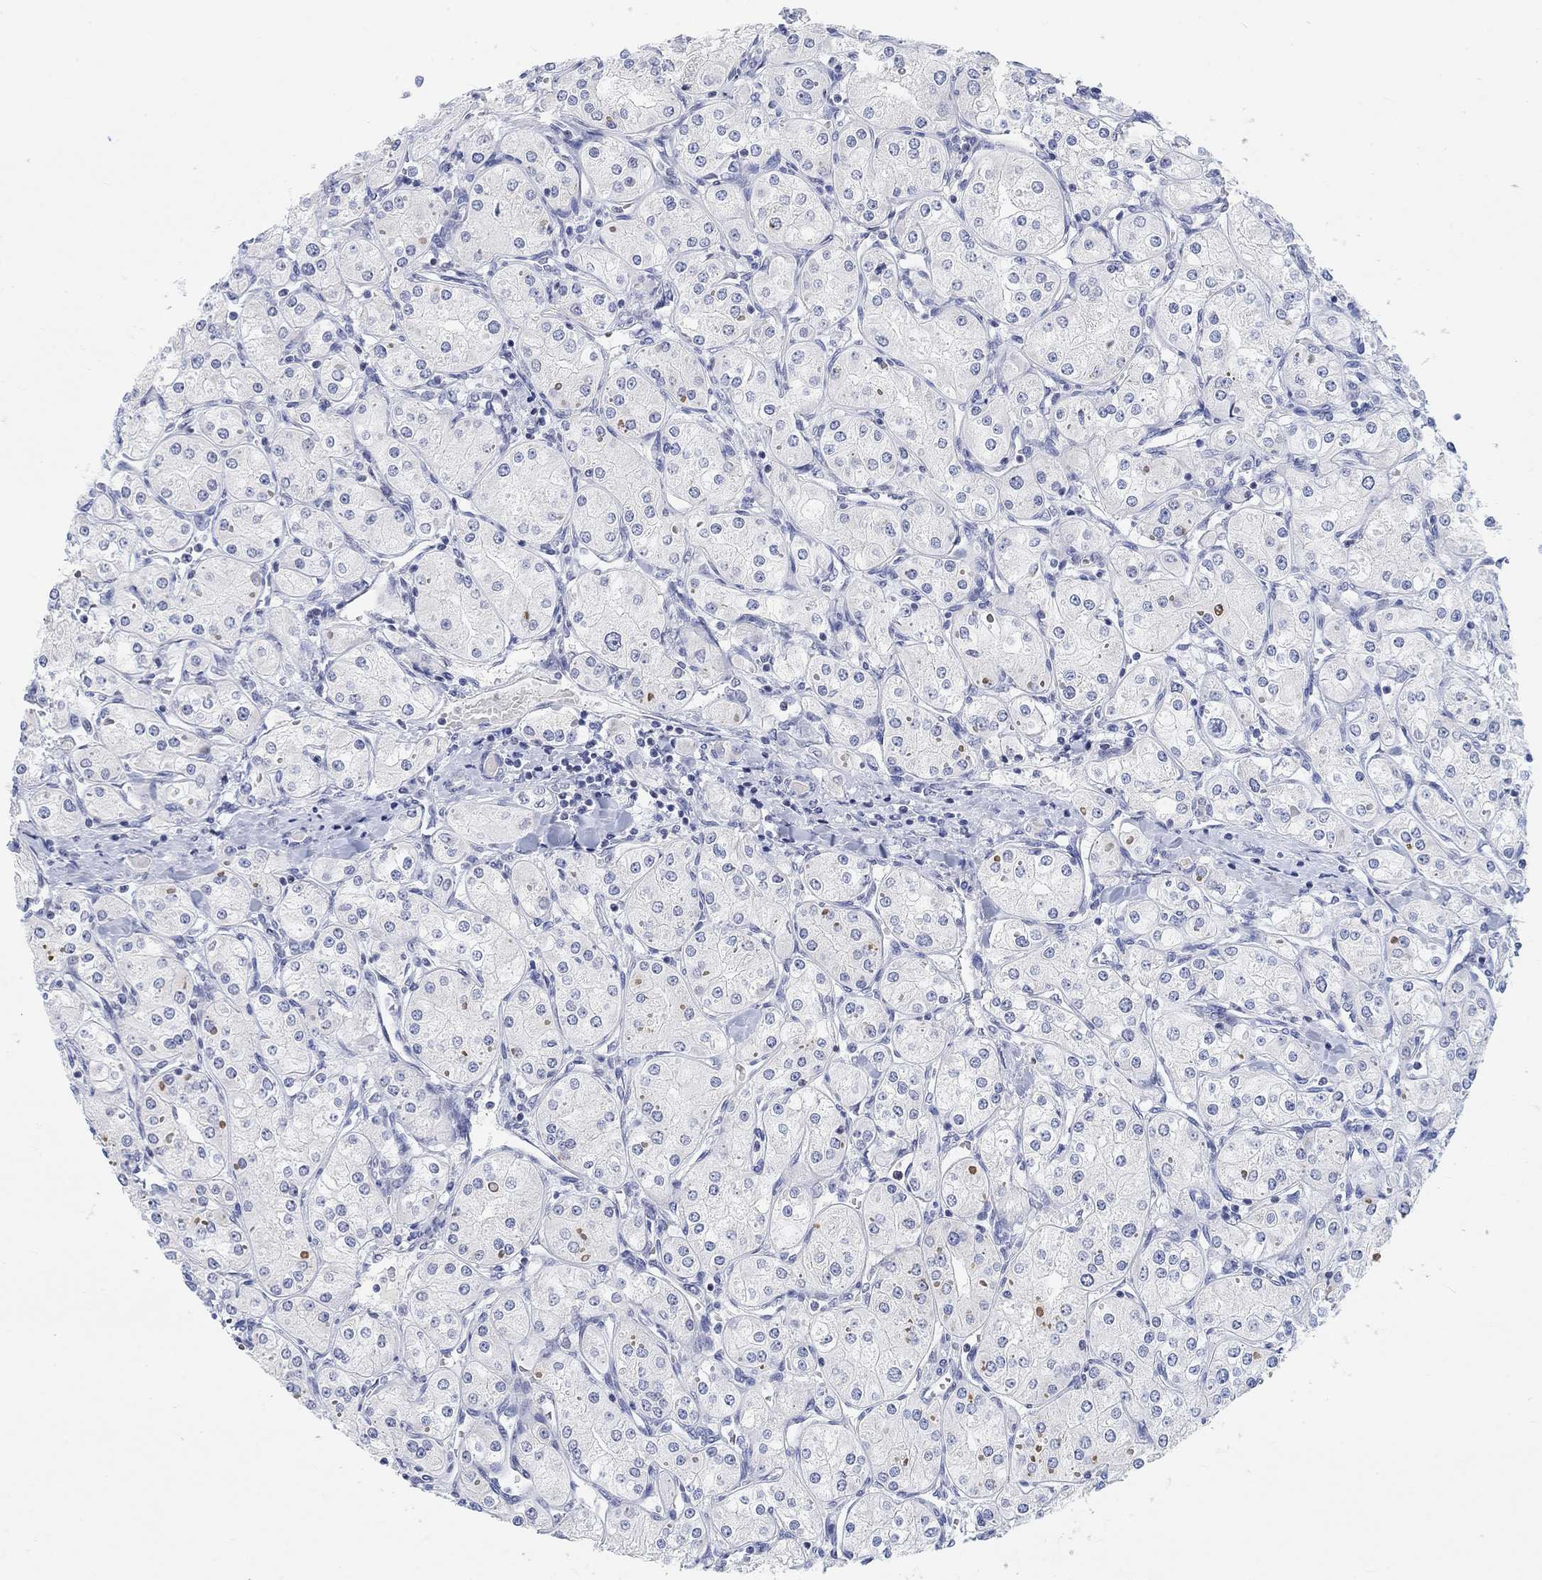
{"staining": {"intensity": "negative", "quantity": "none", "location": "none"}, "tissue": "renal cancer", "cell_type": "Tumor cells", "image_type": "cancer", "snomed": [{"axis": "morphology", "description": "Adenocarcinoma, NOS"}, {"axis": "topography", "description": "Kidney"}], "caption": "High power microscopy image of an immunohistochemistry photomicrograph of renal cancer, revealing no significant expression in tumor cells.", "gene": "ATP6V1E2", "patient": {"sex": "male", "age": 77}}